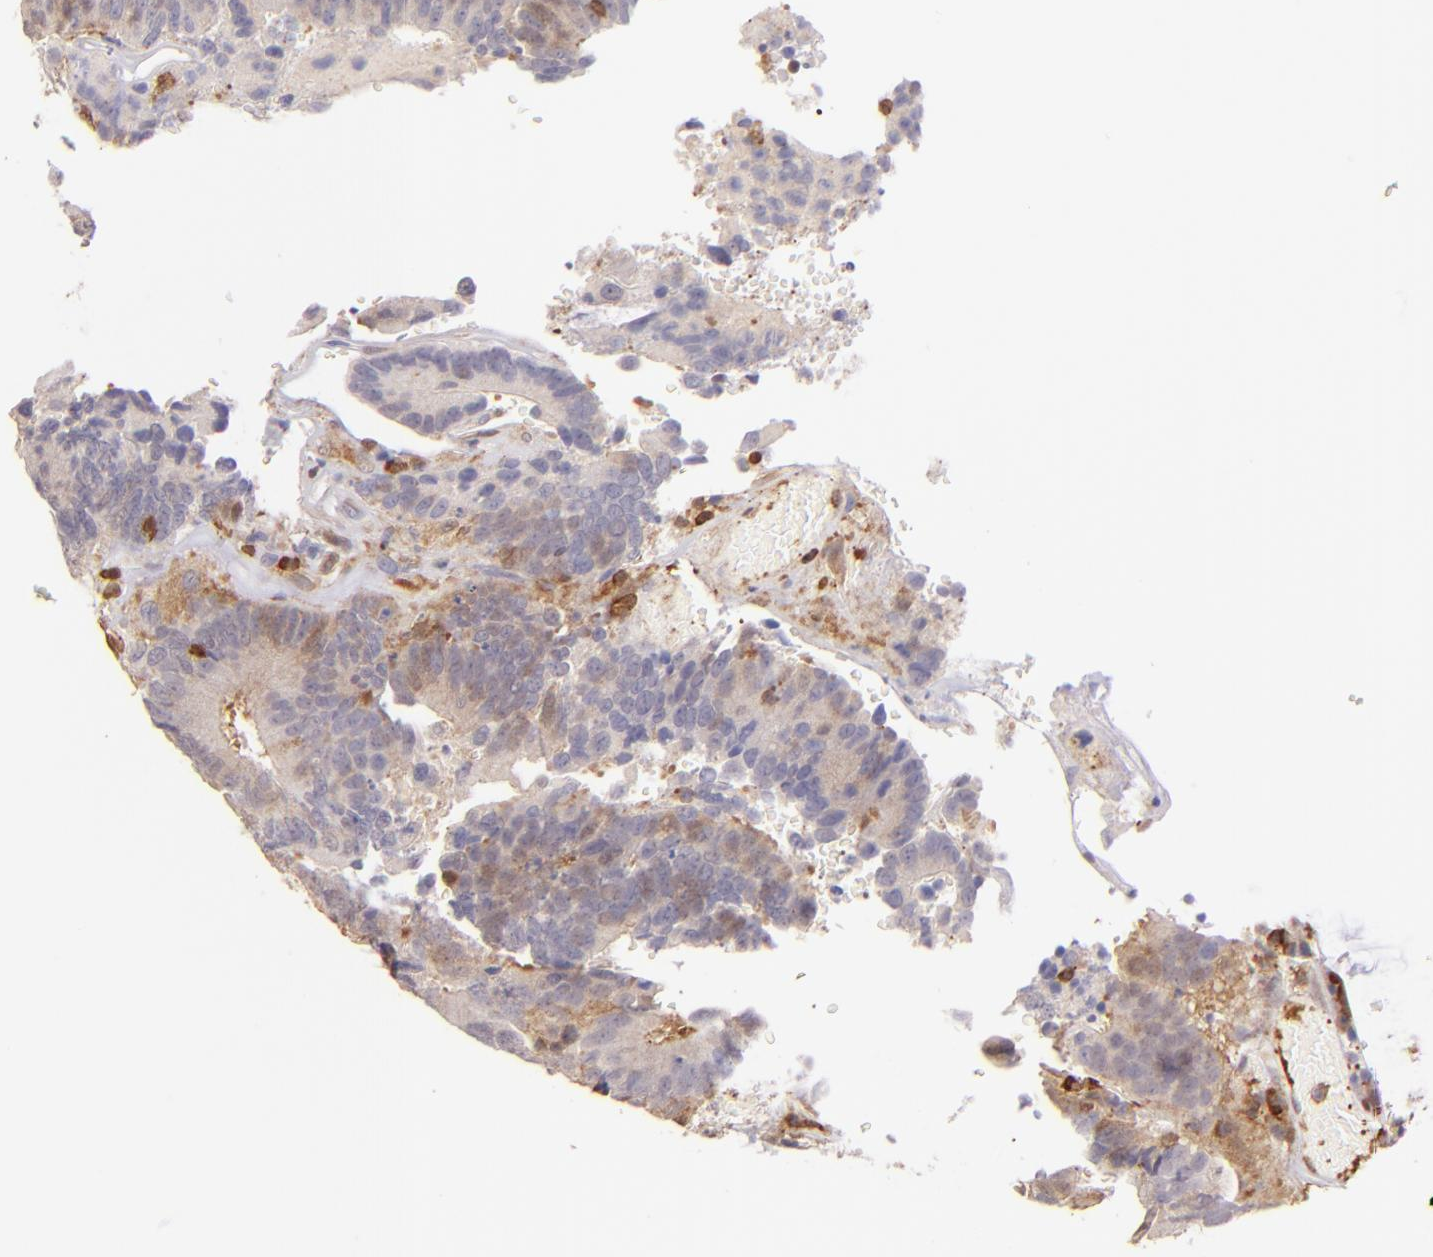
{"staining": {"intensity": "weak", "quantity": "25%-75%", "location": "cytoplasmic/membranous"}, "tissue": "colorectal cancer", "cell_type": "Tumor cells", "image_type": "cancer", "snomed": [{"axis": "morphology", "description": "Normal tissue, NOS"}, {"axis": "morphology", "description": "Adenocarcinoma, NOS"}, {"axis": "topography", "description": "Colon"}], "caption": "This is an image of IHC staining of adenocarcinoma (colorectal), which shows weak expression in the cytoplasmic/membranous of tumor cells.", "gene": "BTK", "patient": {"sex": "female", "age": 78}}